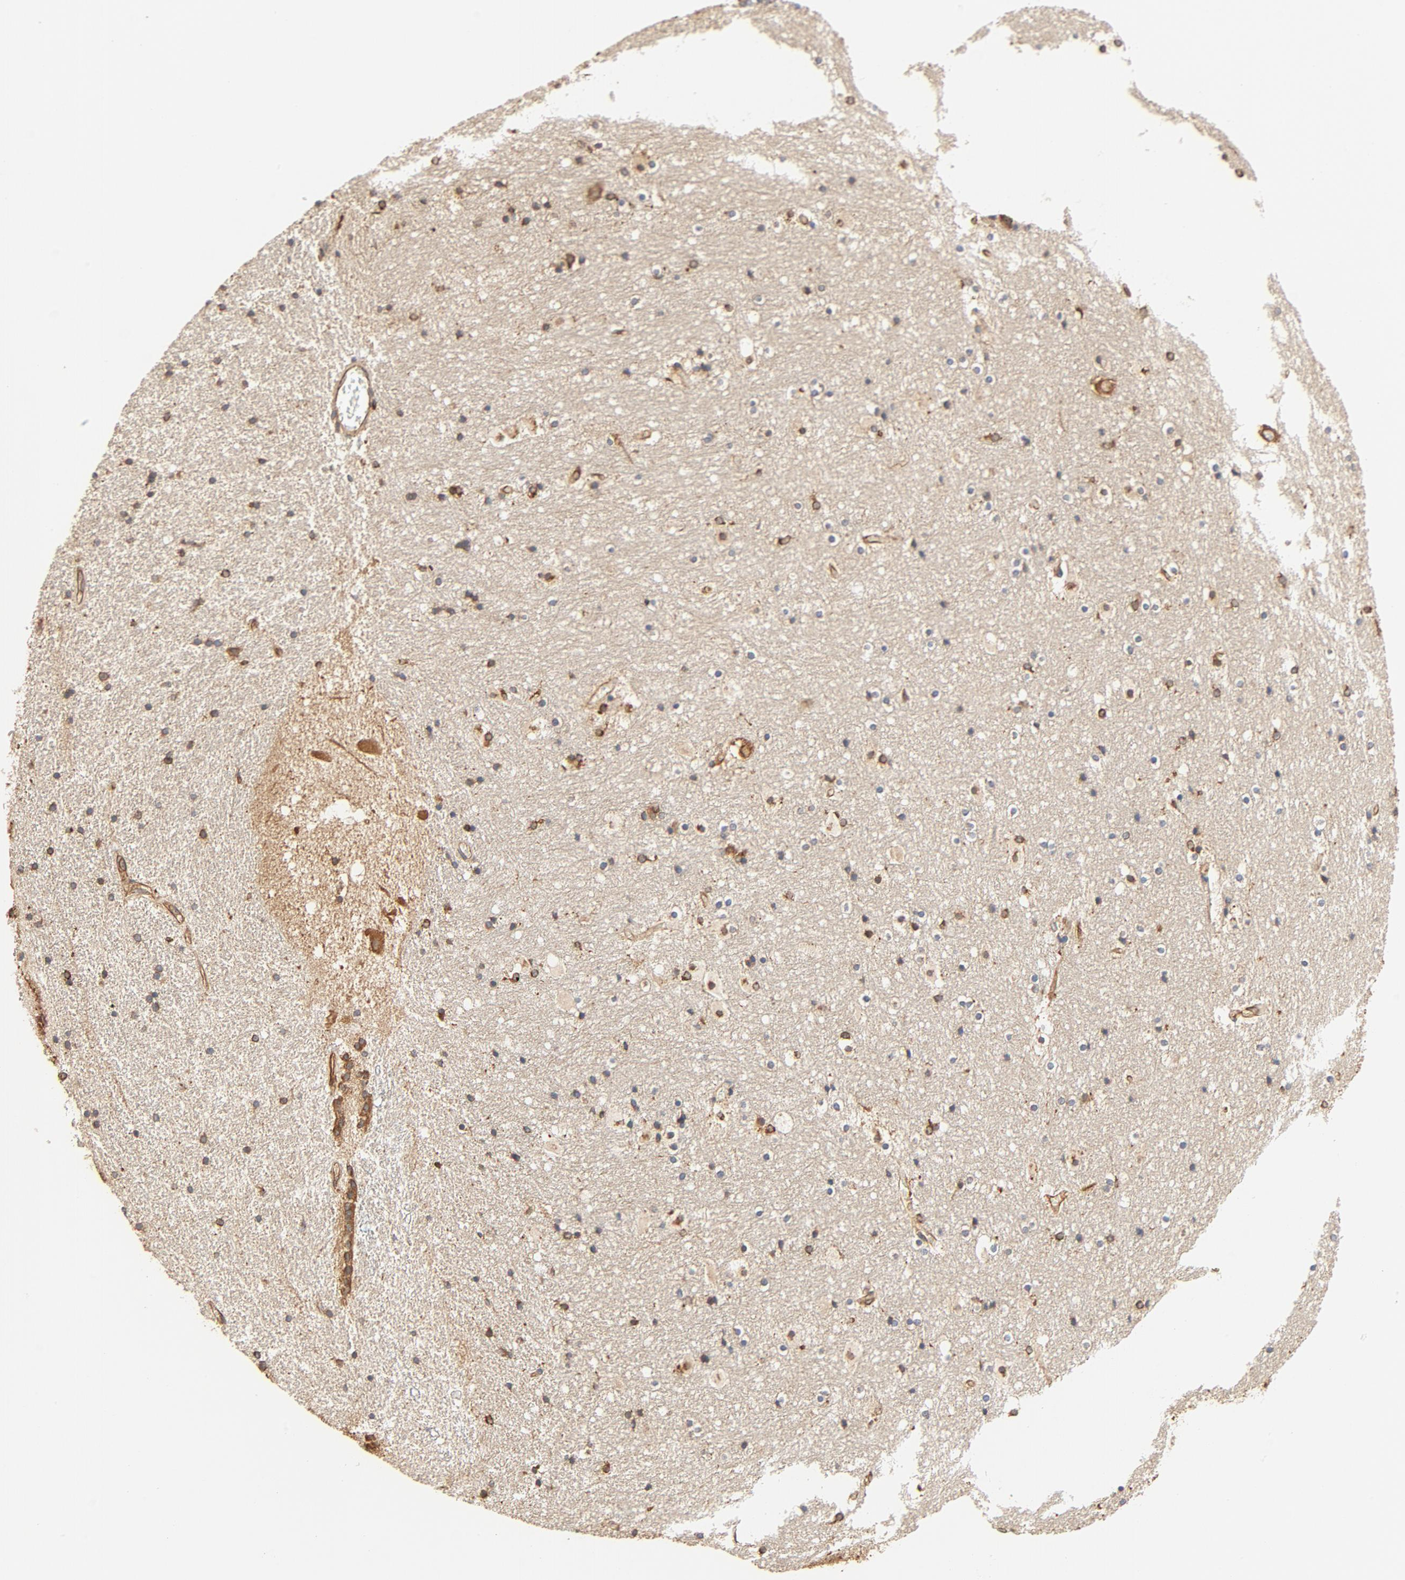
{"staining": {"intensity": "moderate", "quantity": "25%-75%", "location": "cytoplasmic/membranous"}, "tissue": "hippocampus", "cell_type": "Glial cells", "image_type": "normal", "snomed": [{"axis": "morphology", "description": "Normal tissue, NOS"}, {"axis": "topography", "description": "Hippocampus"}], "caption": "Human hippocampus stained with a brown dye exhibits moderate cytoplasmic/membranous positive expression in approximately 25%-75% of glial cells.", "gene": "BCAP31", "patient": {"sex": "male", "age": 45}}